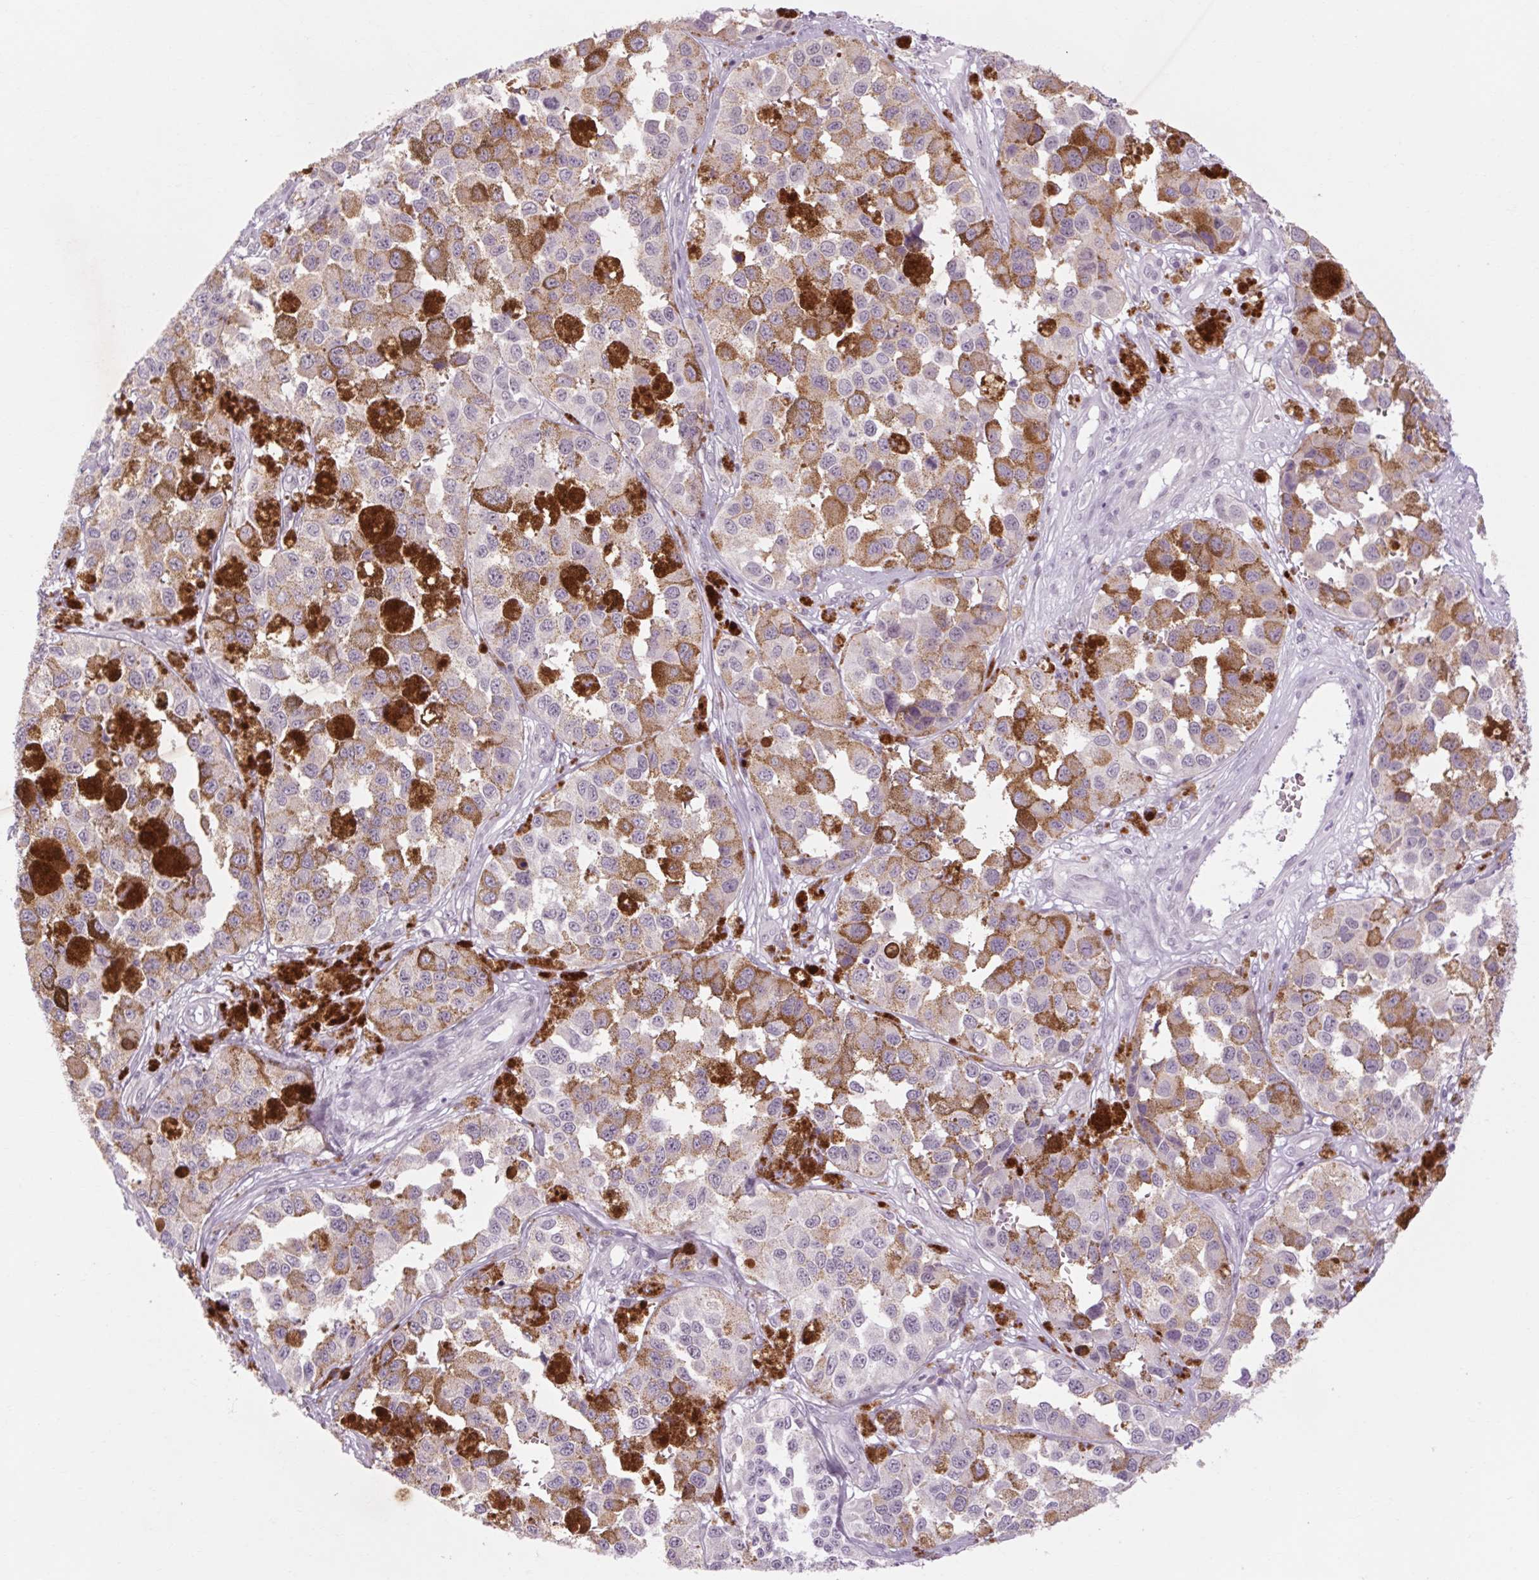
{"staining": {"intensity": "moderate", "quantity": "<25%", "location": "cytoplasmic/membranous"}, "tissue": "melanoma", "cell_type": "Tumor cells", "image_type": "cancer", "snomed": [{"axis": "morphology", "description": "Malignant melanoma, NOS"}, {"axis": "topography", "description": "Skin"}], "caption": "The micrograph reveals immunohistochemical staining of malignant melanoma. There is moderate cytoplasmic/membranous staining is appreciated in approximately <25% of tumor cells.", "gene": "KLHL40", "patient": {"sex": "female", "age": 58}}